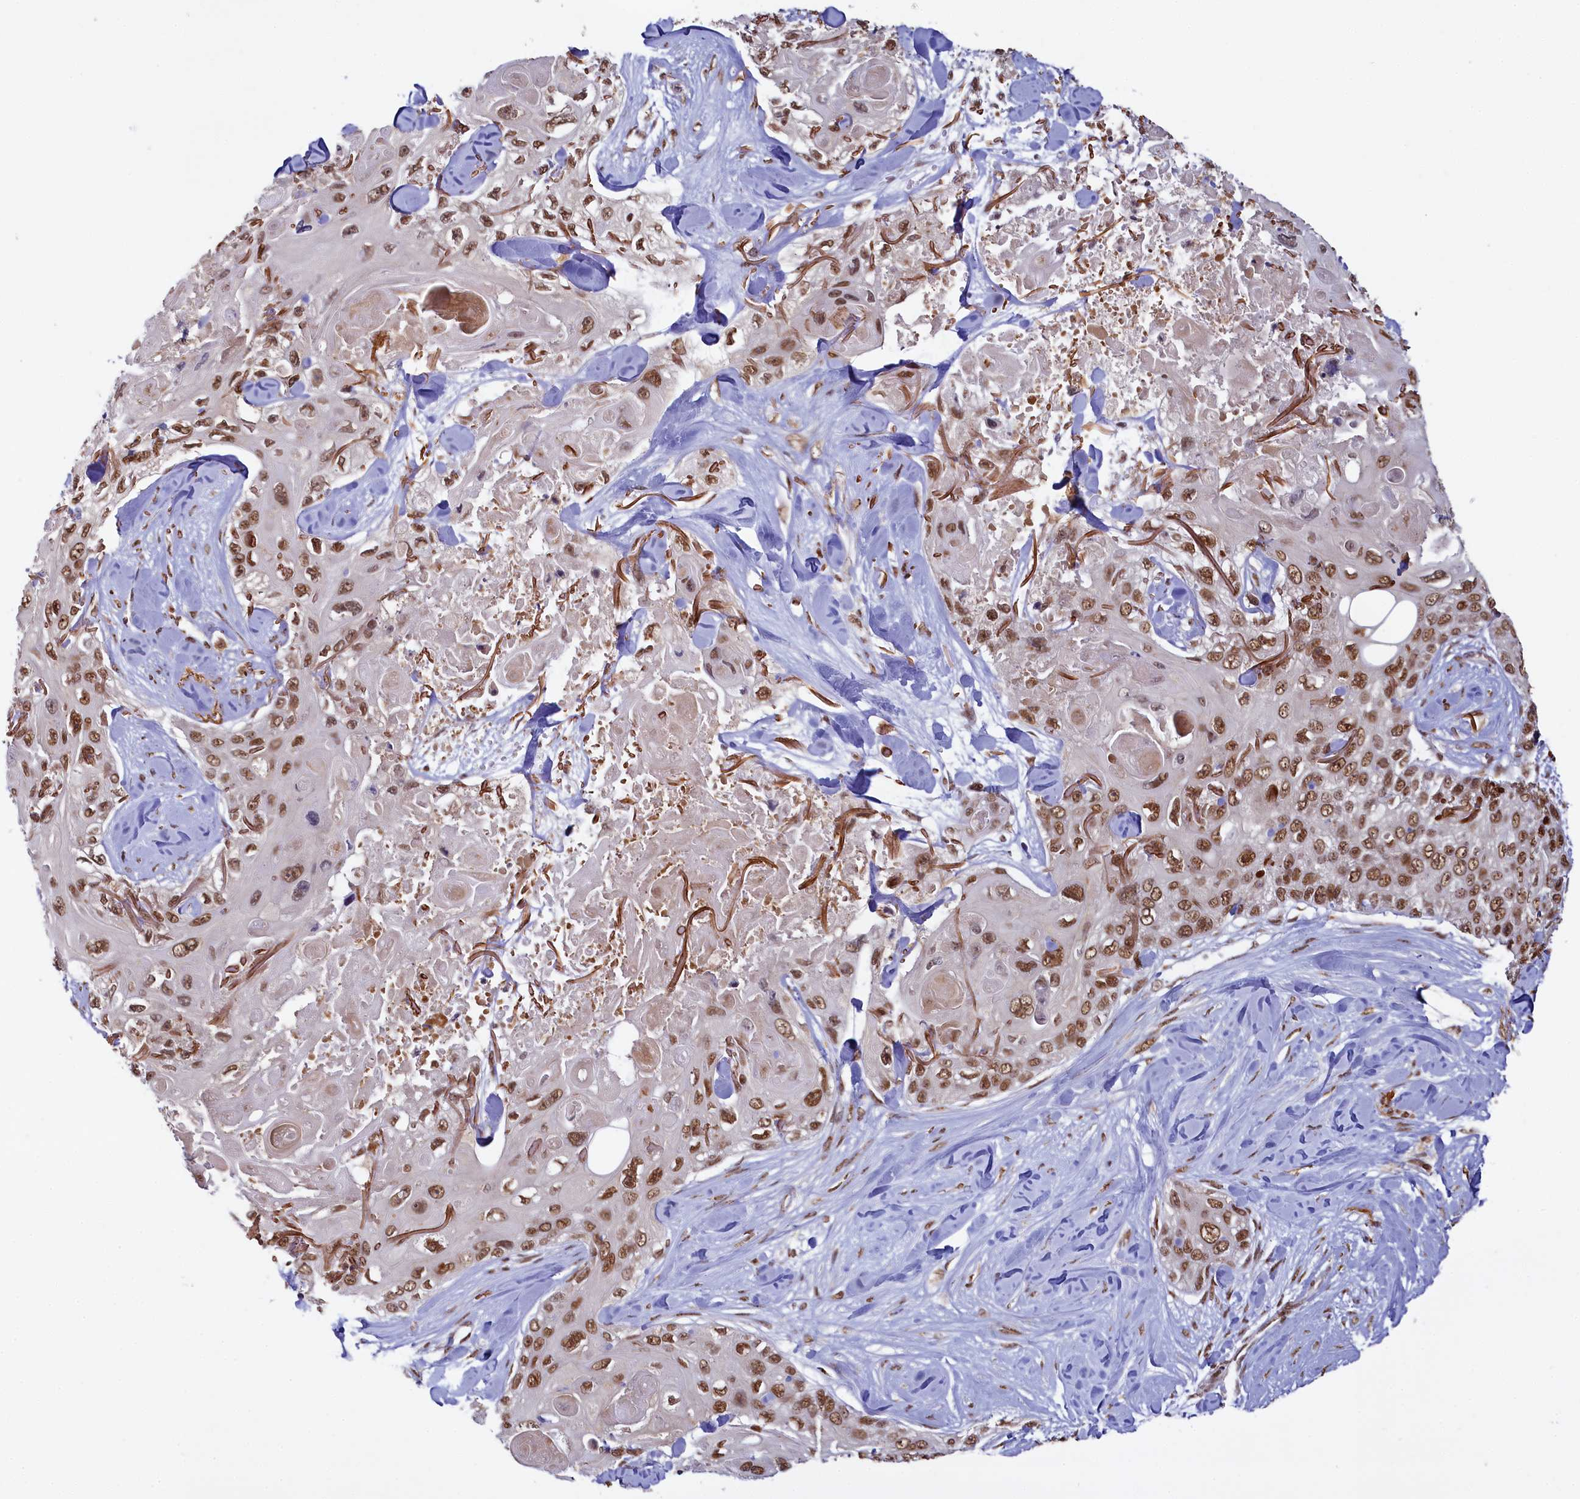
{"staining": {"intensity": "moderate", "quantity": ">75%", "location": "nuclear"}, "tissue": "skin cancer", "cell_type": "Tumor cells", "image_type": "cancer", "snomed": [{"axis": "morphology", "description": "Normal tissue, NOS"}, {"axis": "morphology", "description": "Squamous cell carcinoma, NOS"}, {"axis": "topography", "description": "Skin"}], "caption": "Skin cancer tissue shows moderate nuclear positivity in about >75% of tumor cells", "gene": "PPHLN1", "patient": {"sex": "male", "age": 72}}